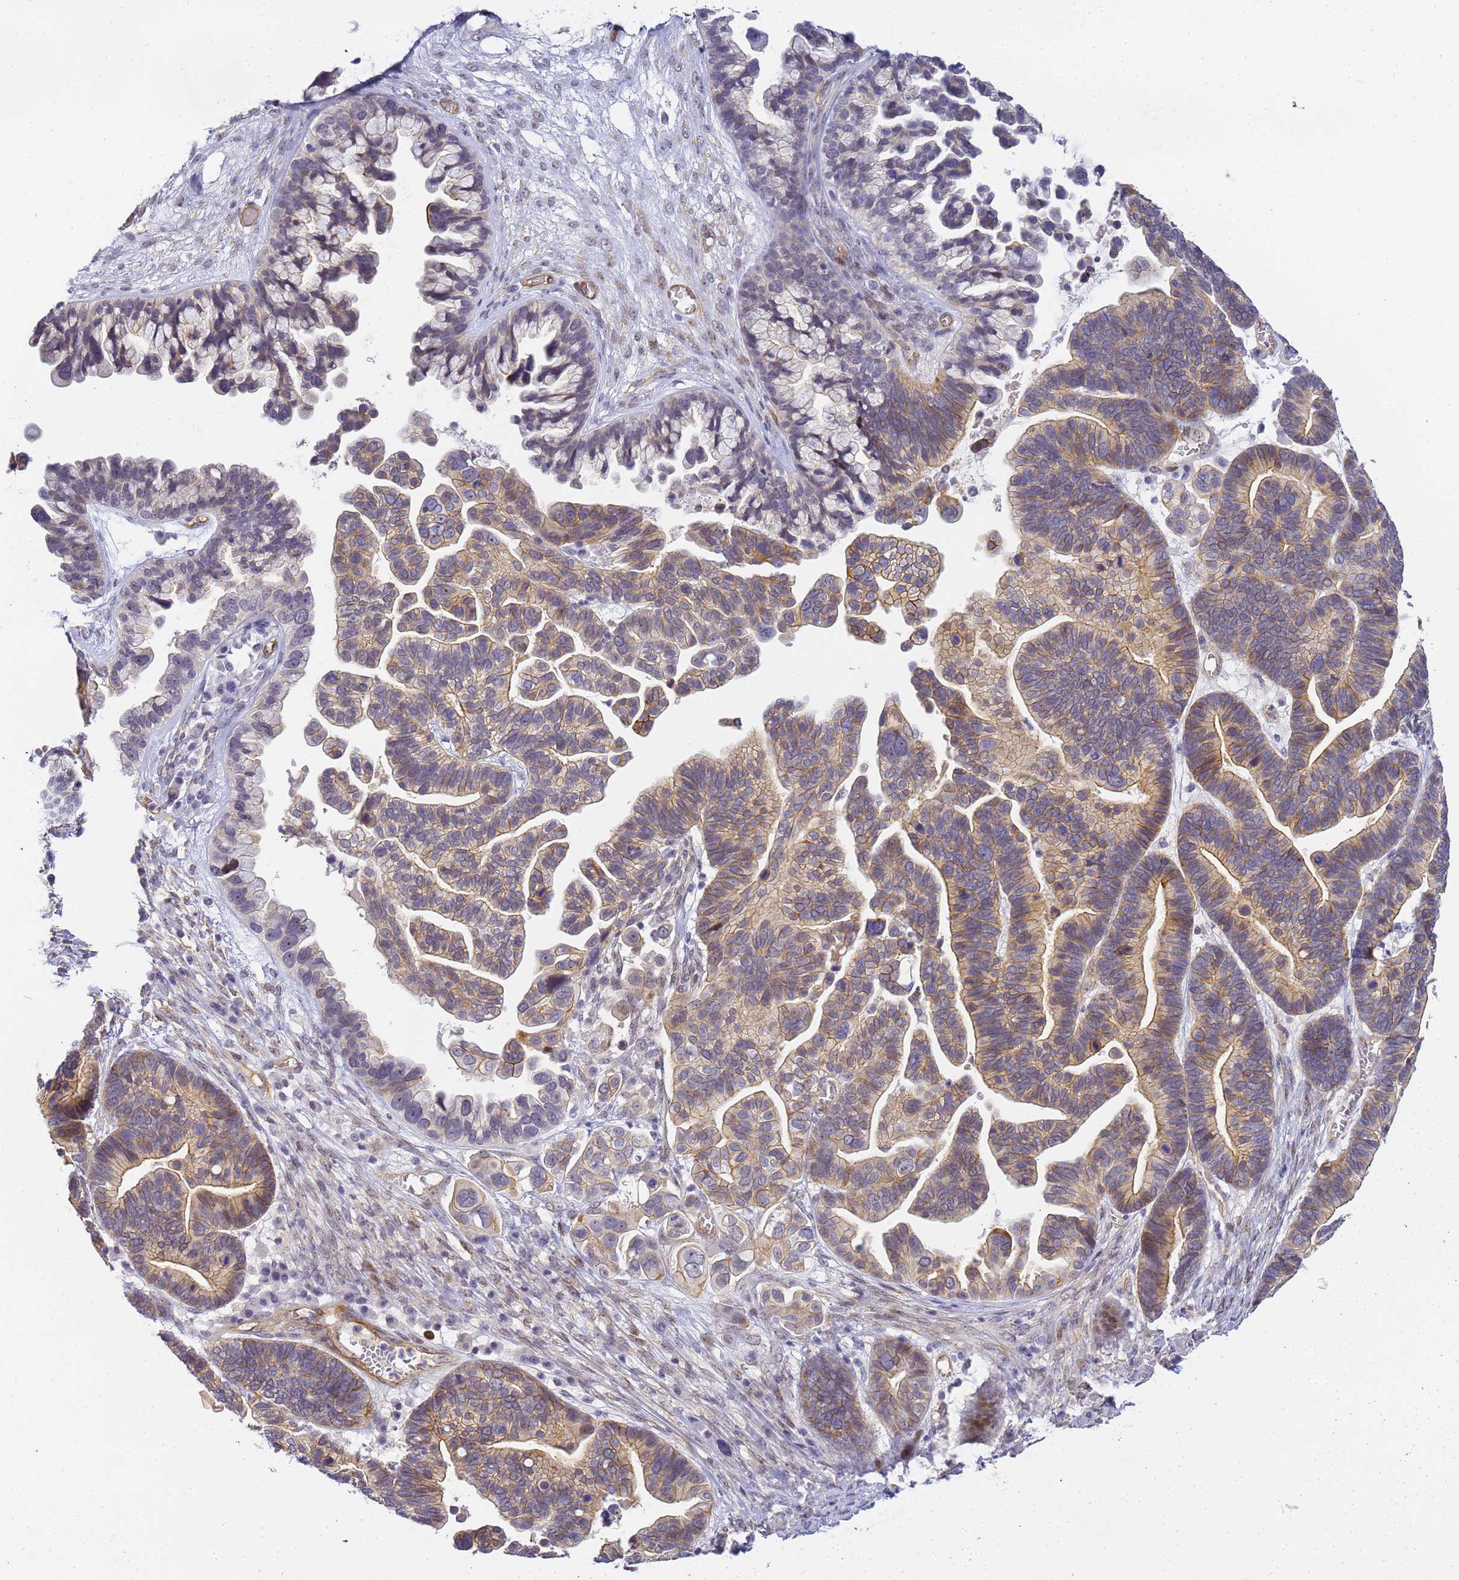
{"staining": {"intensity": "moderate", "quantity": "25%-75%", "location": "cytoplasmic/membranous"}, "tissue": "ovarian cancer", "cell_type": "Tumor cells", "image_type": "cancer", "snomed": [{"axis": "morphology", "description": "Cystadenocarcinoma, serous, NOS"}, {"axis": "topography", "description": "Ovary"}], "caption": "High-magnification brightfield microscopy of ovarian serous cystadenocarcinoma stained with DAB (3,3'-diaminobenzidine) (brown) and counterstained with hematoxylin (blue). tumor cells exhibit moderate cytoplasmic/membranous positivity is identified in about25%-75% of cells. (DAB IHC, brown staining for protein, blue staining for nuclei).", "gene": "GON4L", "patient": {"sex": "female", "age": 56}}